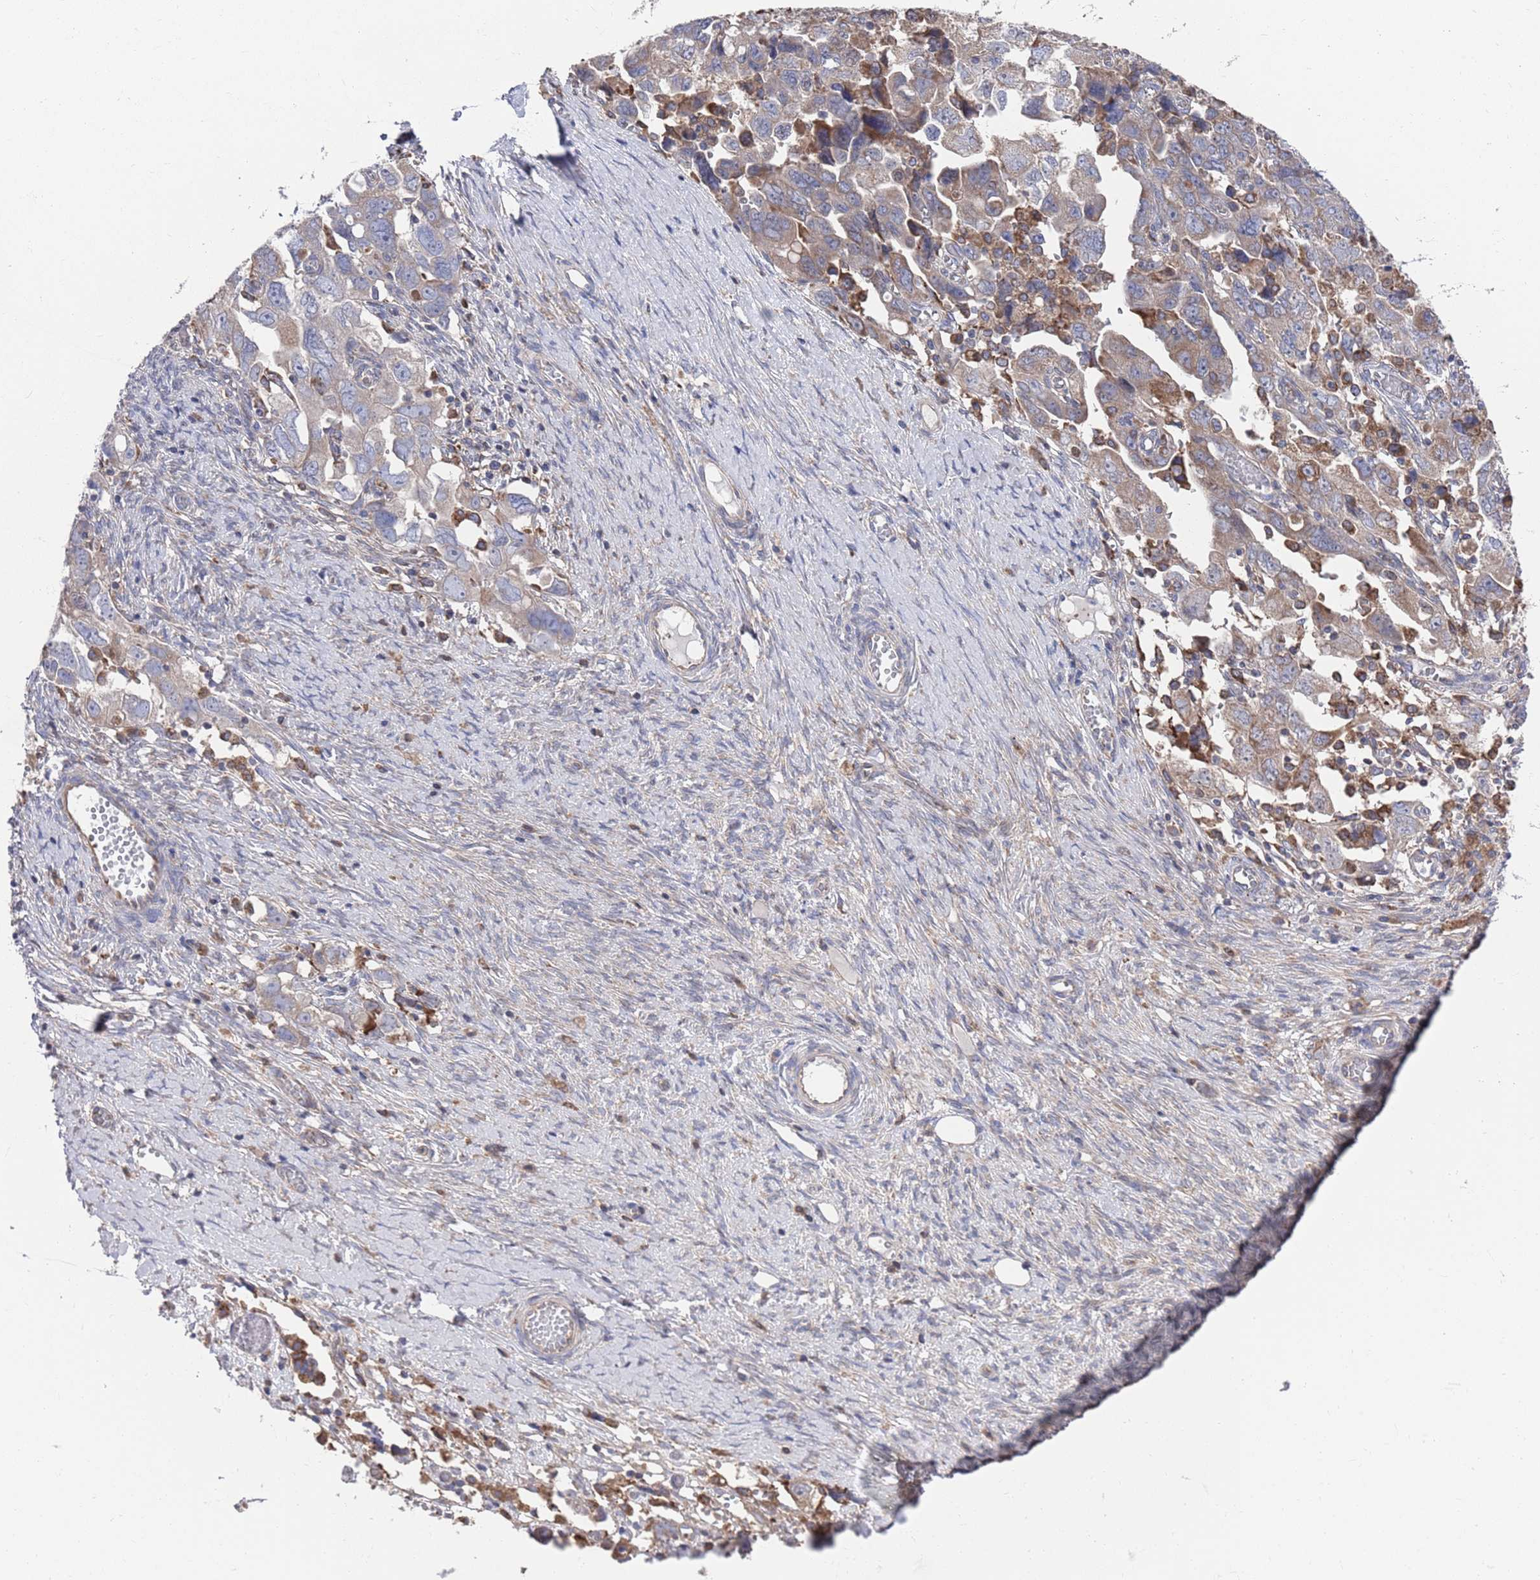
{"staining": {"intensity": "moderate", "quantity": "<25%", "location": "cytoplasmic/membranous"}, "tissue": "ovarian cancer", "cell_type": "Tumor cells", "image_type": "cancer", "snomed": [{"axis": "morphology", "description": "Carcinoma, NOS"}, {"axis": "morphology", "description": "Cystadenocarcinoma, serous, NOS"}, {"axis": "topography", "description": "Ovary"}], "caption": "Serous cystadenocarcinoma (ovarian) stained for a protein (brown) exhibits moderate cytoplasmic/membranous positive expression in about <25% of tumor cells.", "gene": "GID8", "patient": {"sex": "female", "age": 69}}